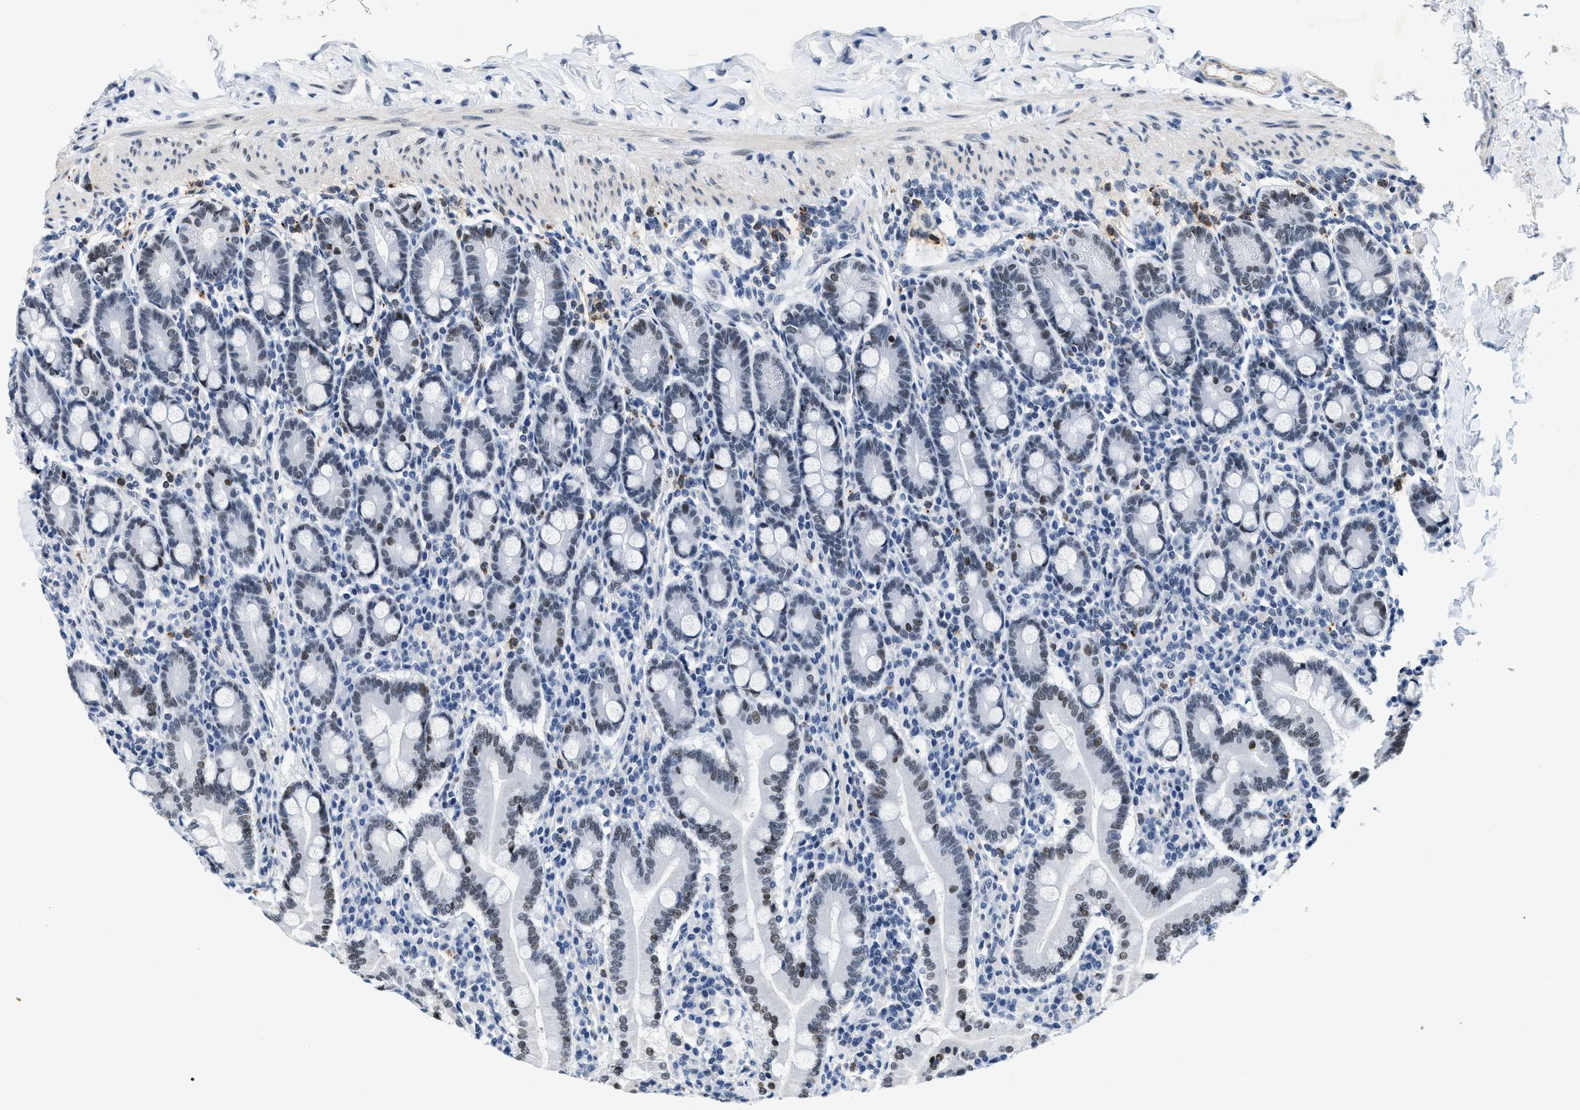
{"staining": {"intensity": "moderate", "quantity": "25%-75%", "location": "nuclear"}, "tissue": "duodenum", "cell_type": "Glandular cells", "image_type": "normal", "snomed": [{"axis": "morphology", "description": "Normal tissue, NOS"}, {"axis": "topography", "description": "Duodenum"}], "caption": "Glandular cells reveal moderate nuclear positivity in about 25%-75% of cells in benign duodenum. The staining was performed using DAB (3,3'-diaminobenzidine), with brown indicating positive protein expression. Nuclei are stained blue with hematoxylin.", "gene": "SETD1B", "patient": {"sex": "male", "age": 50}}